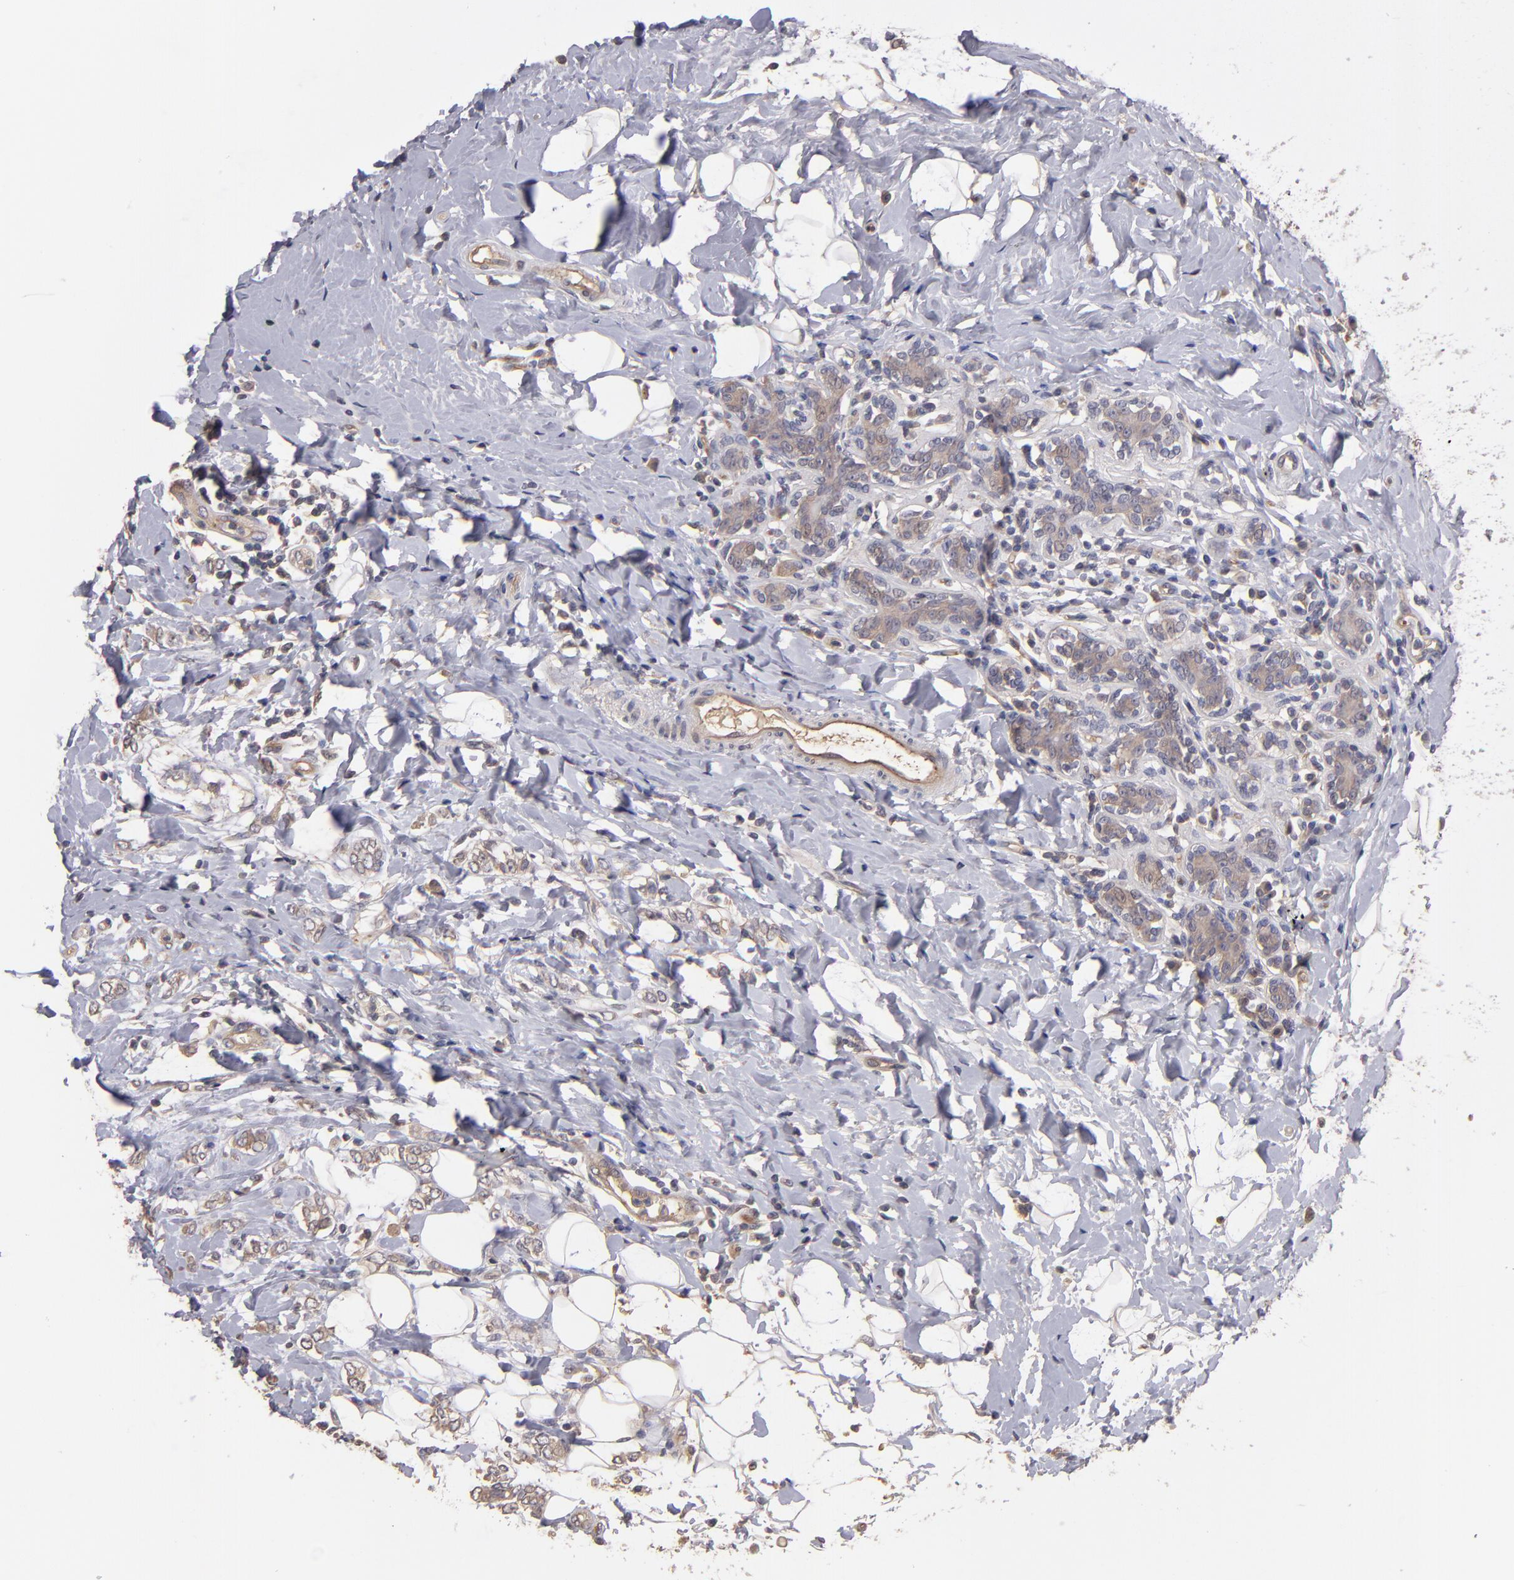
{"staining": {"intensity": "weak", "quantity": ">75%", "location": "cytoplasmic/membranous"}, "tissue": "breast cancer", "cell_type": "Tumor cells", "image_type": "cancer", "snomed": [{"axis": "morphology", "description": "Normal tissue, NOS"}, {"axis": "morphology", "description": "Lobular carcinoma"}, {"axis": "topography", "description": "Breast"}], "caption": "Immunohistochemical staining of human breast cancer (lobular carcinoma) shows low levels of weak cytoplasmic/membranous protein positivity in approximately >75% of tumor cells. (Stains: DAB in brown, nuclei in blue, Microscopy: brightfield microscopy at high magnification).", "gene": "GNAZ", "patient": {"sex": "female", "age": 47}}